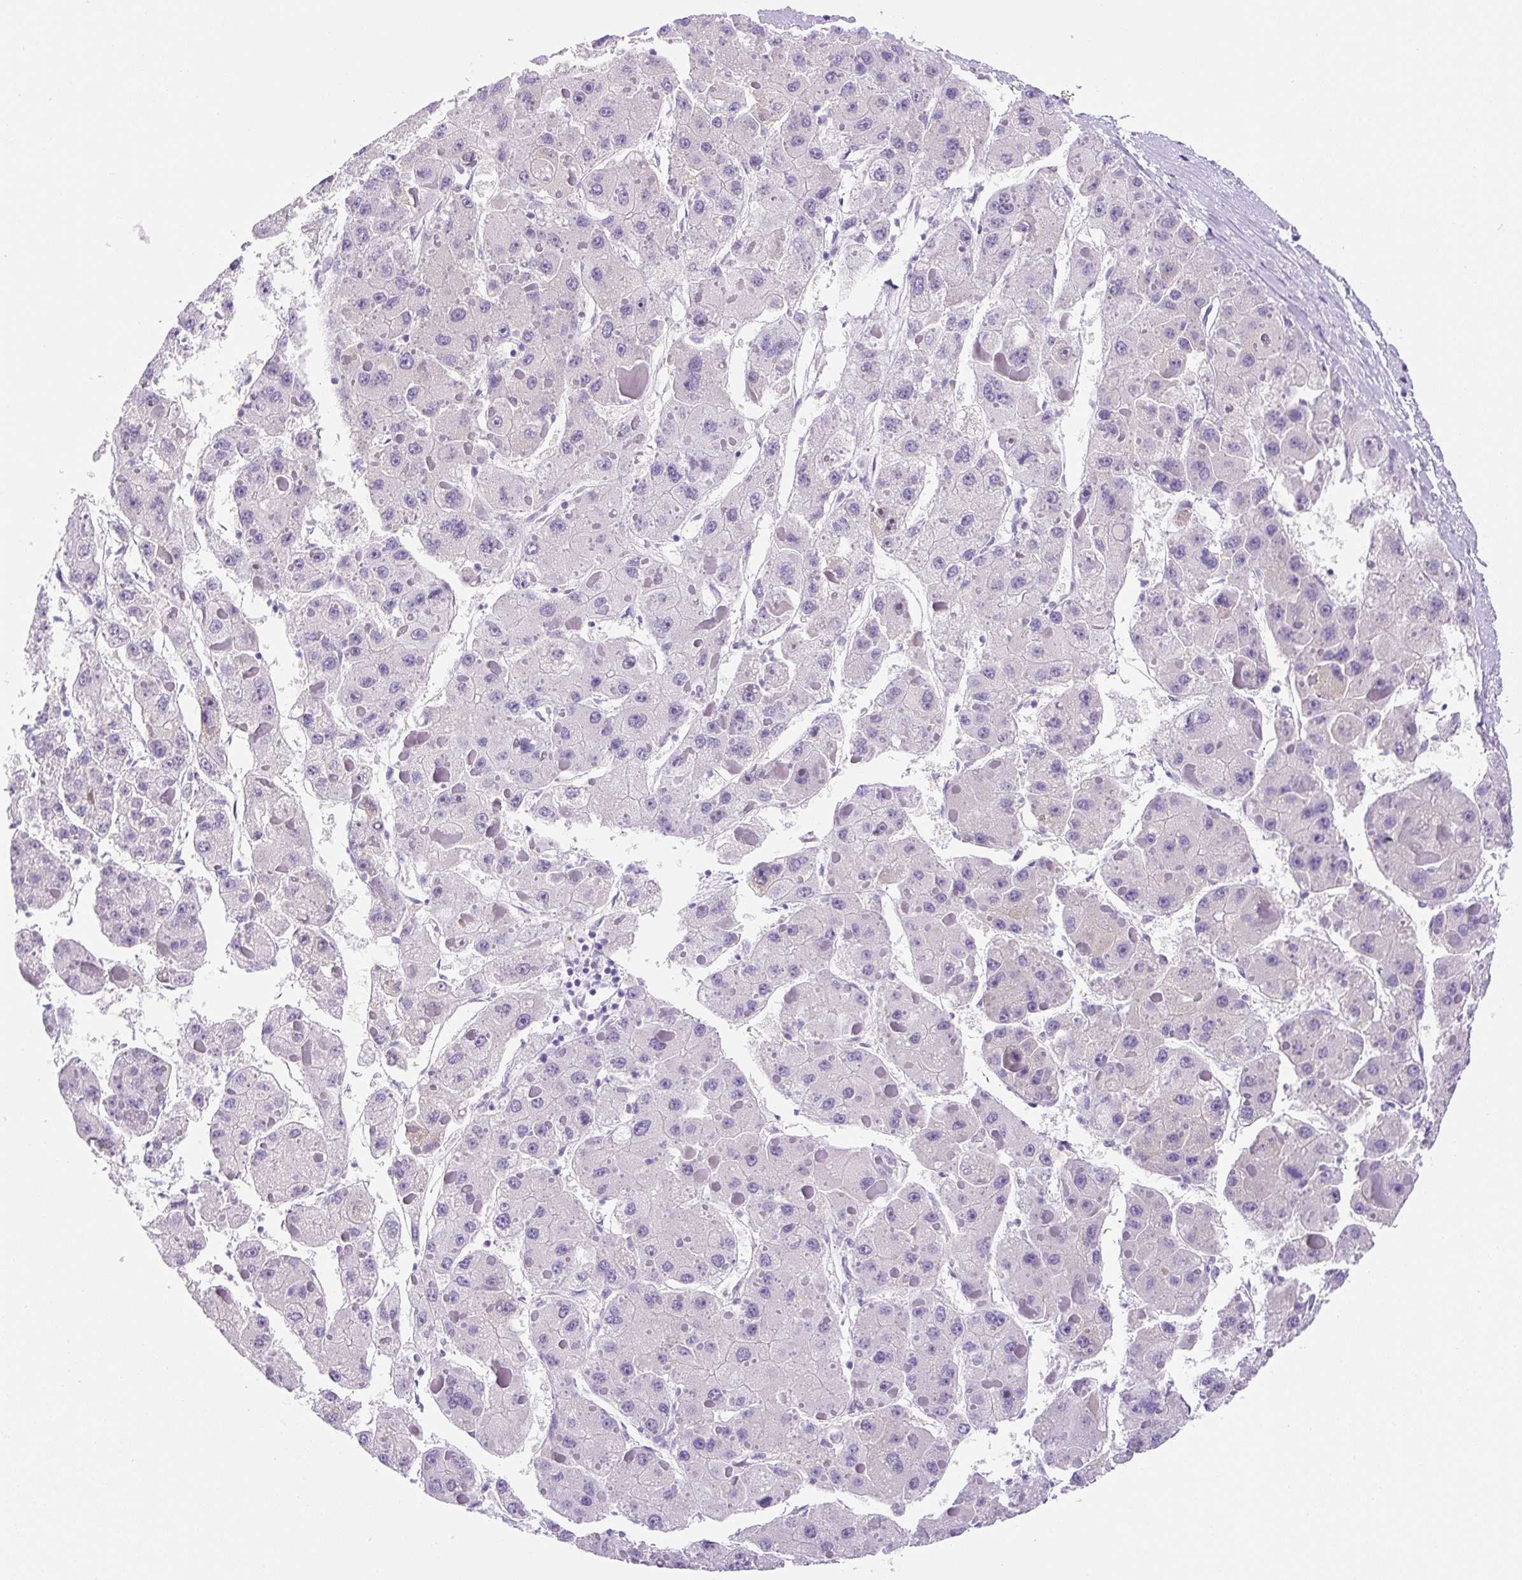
{"staining": {"intensity": "negative", "quantity": "none", "location": "none"}, "tissue": "liver cancer", "cell_type": "Tumor cells", "image_type": "cancer", "snomed": [{"axis": "morphology", "description": "Carcinoma, Hepatocellular, NOS"}, {"axis": "topography", "description": "Liver"}], "caption": "Tumor cells show no significant protein expression in liver cancer.", "gene": "ASB4", "patient": {"sex": "female", "age": 73}}